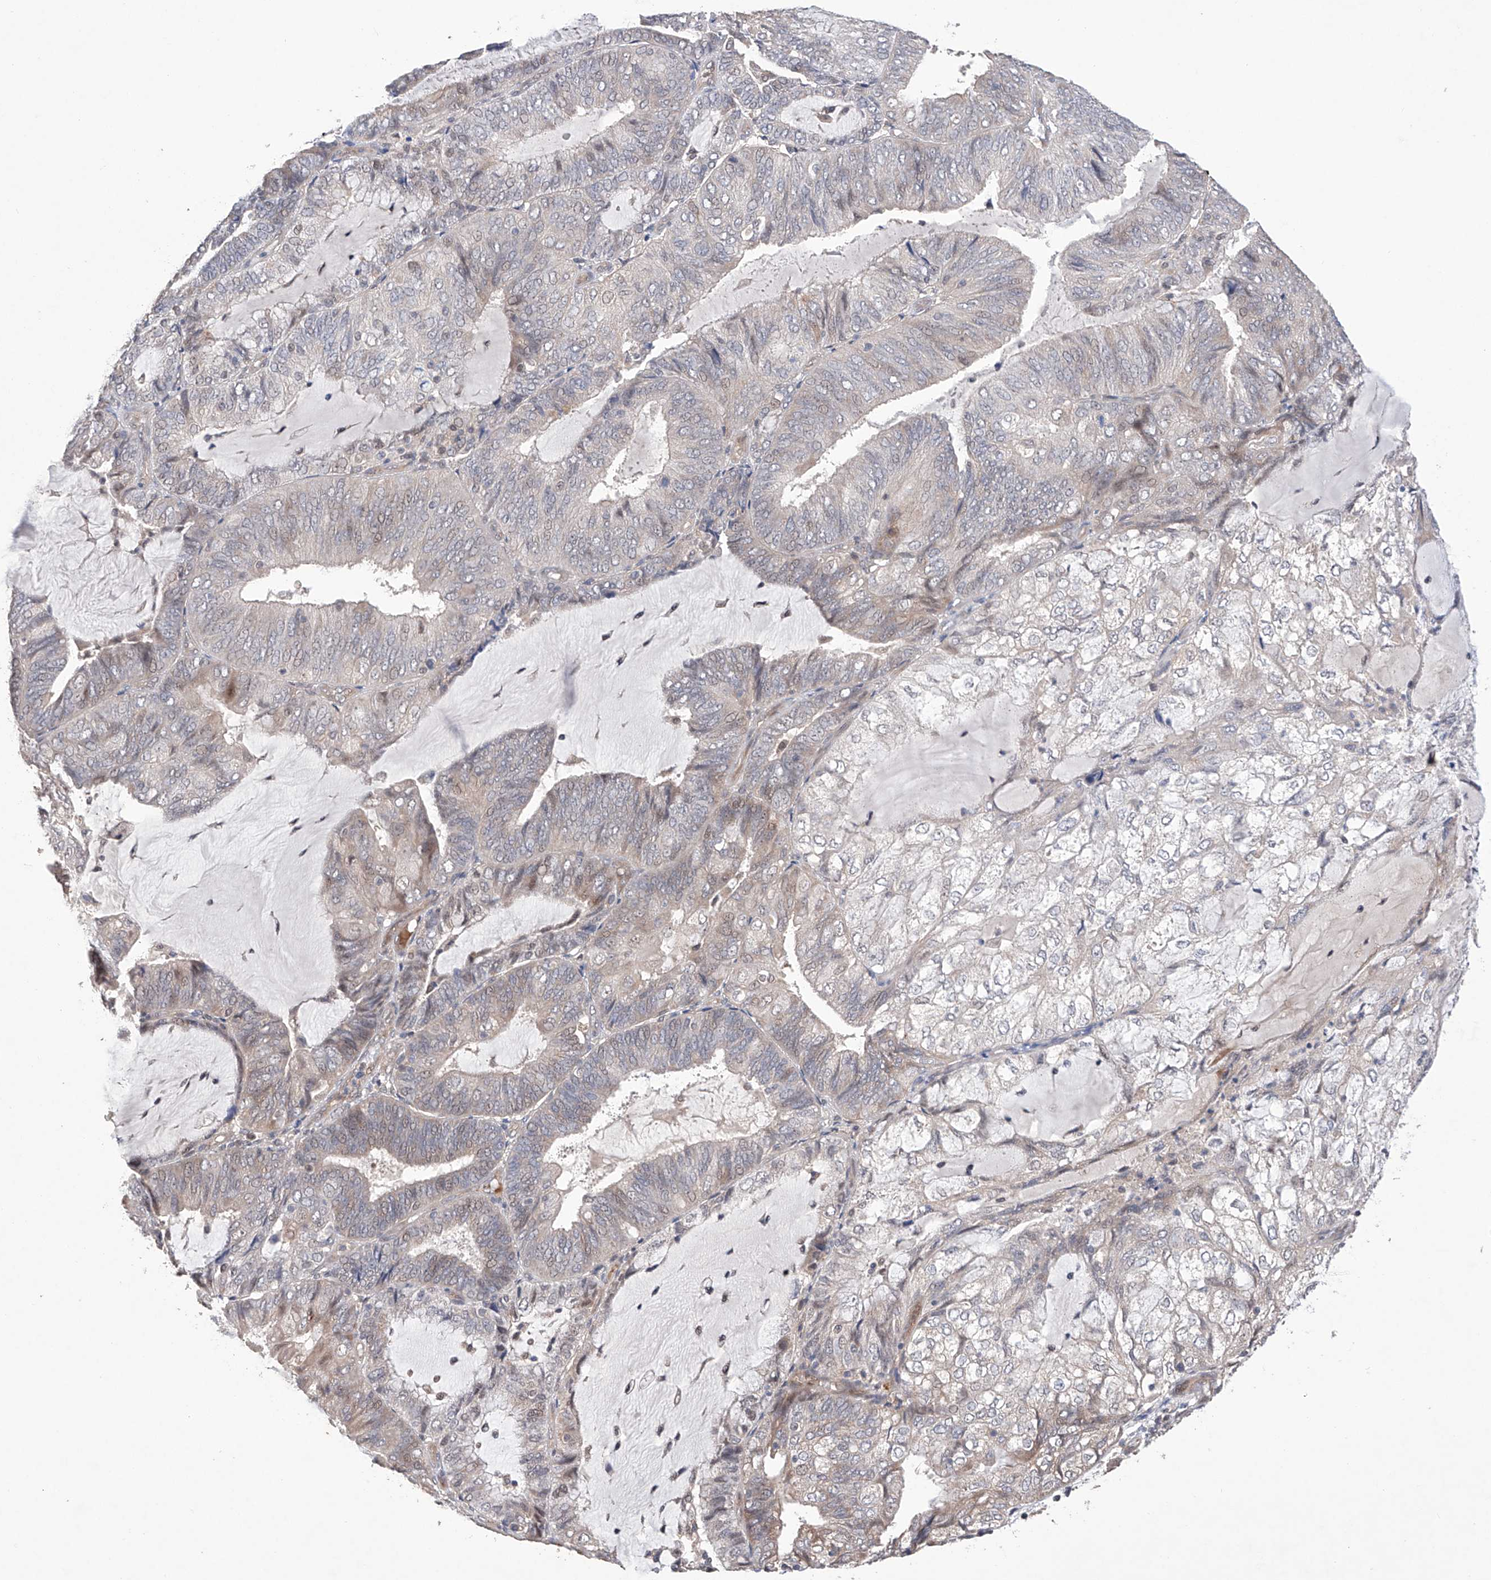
{"staining": {"intensity": "weak", "quantity": "<25%", "location": "cytoplasmic/membranous,nuclear"}, "tissue": "endometrial cancer", "cell_type": "Tumor cells", "image_type": "cancer", "snomed": [{"axis": "morphology", "description": "Adenocarcinoma, NOS"}, {"axis": "topography", "description": "Endometrium"}], "caption": "Immunohistochemistry of endometrial cancer exhibits no expression in tumor cells.", "gene": "AFG1L", "patient": {"sex": "female", "age": 81}}